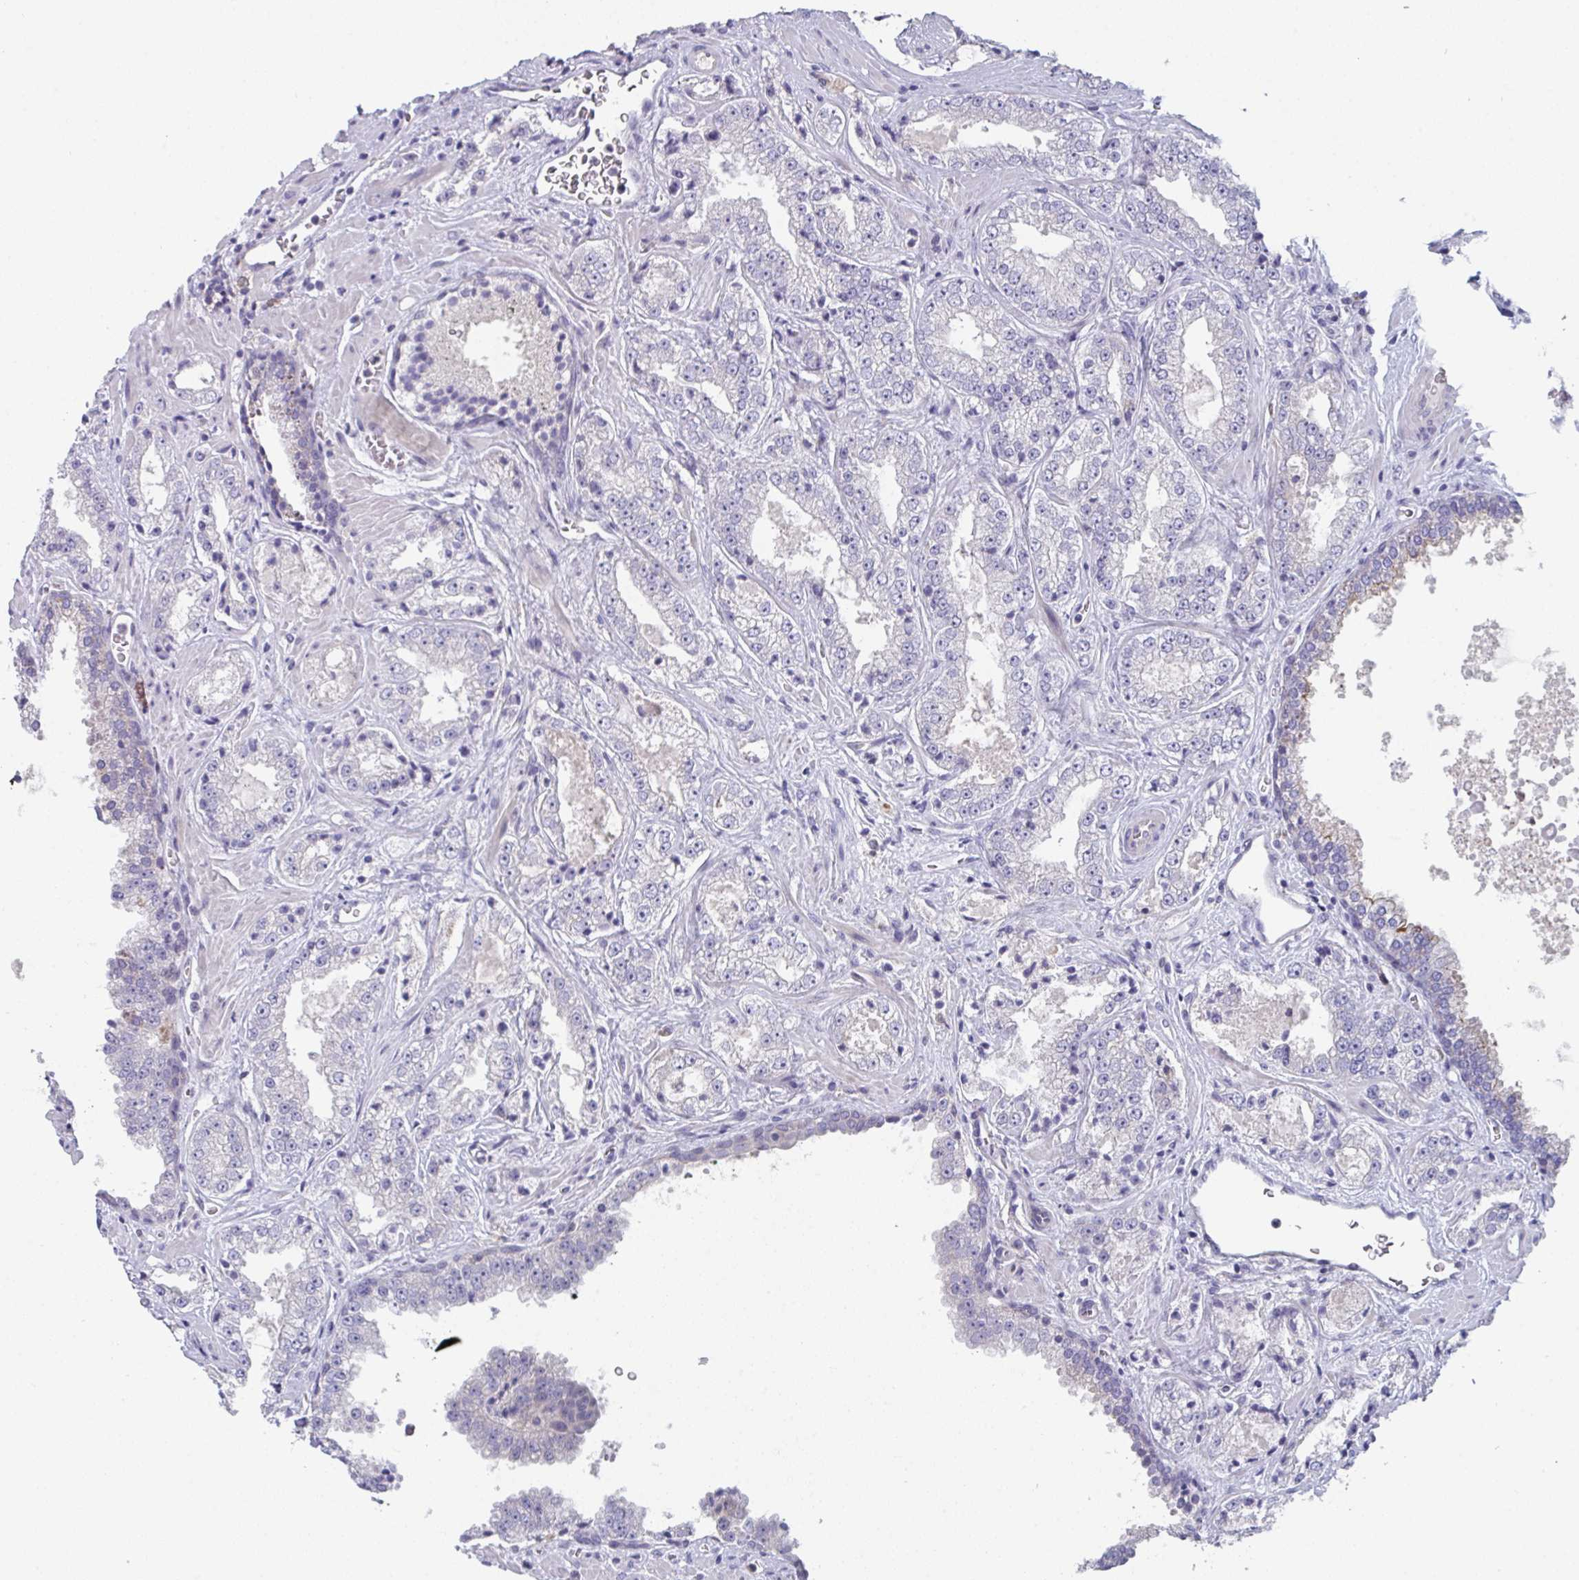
{"staining": {"intensity": "negative", "quantity": "none", "location": "none"}, "tissue": "prostate cancer", "cell_type": "Tumor cells", "image_type": "cancer", "snomed": [{"axis": "morphology", "description": "Adenocarcinoma, High grade"}, {"axis": "topography", "description": "Prostate"}], "caption": "Immunohistochemistry (IHC) image of prostate cancer stained for a protein (brown), which shows no positivity in tumor cells. The staining is performed using DAB brown chromogen with nuclei counter-stained in using hematoxylin.", "gene": "PTPRD", "patient": {"sex": "male", "age": 67}}